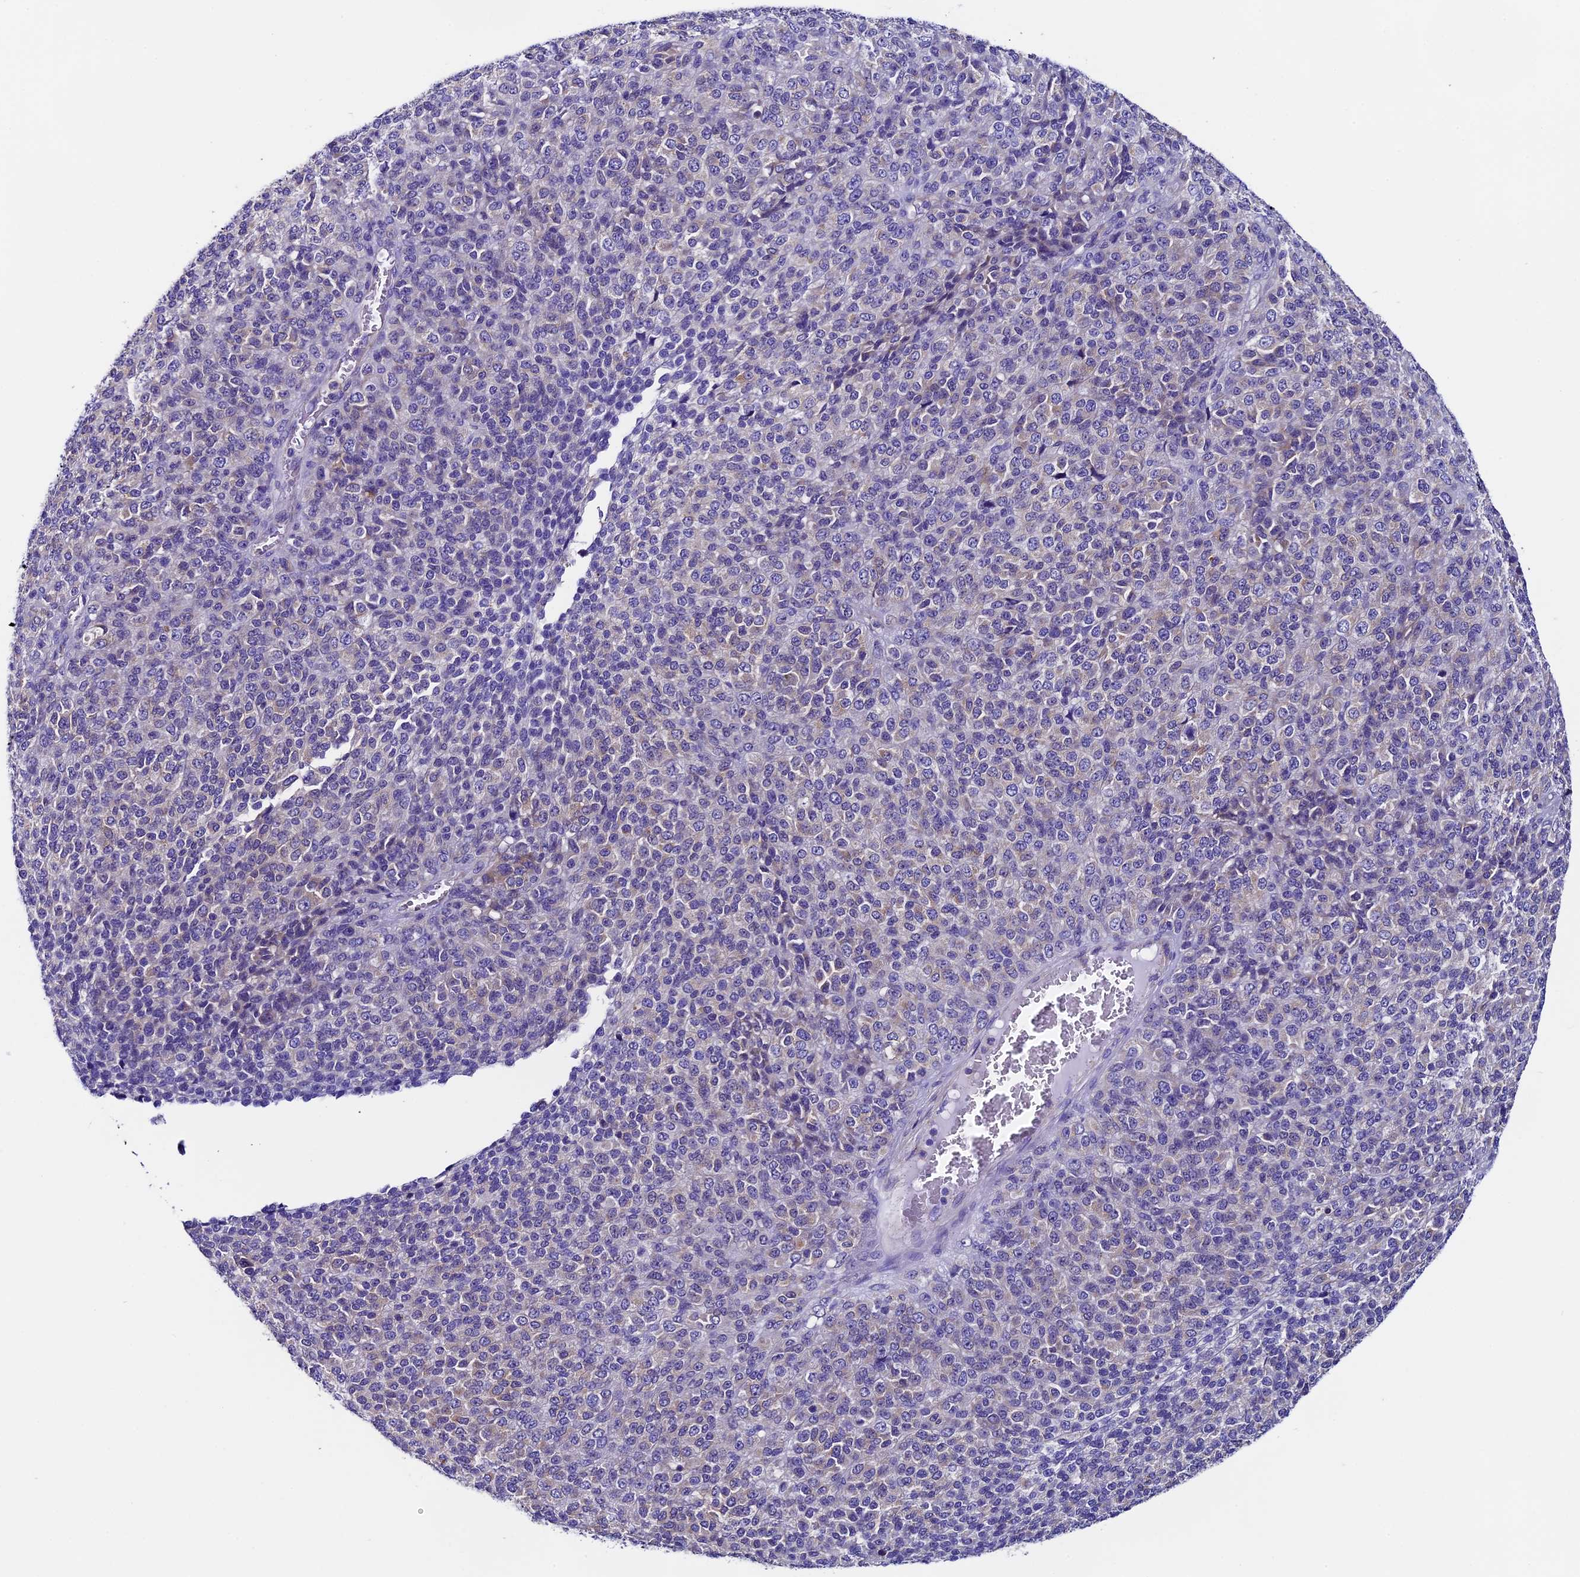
{"staining": {"intensity": "weak", "quantity": "<25%", "location": "cytoplasmic/membranous"}, "tissue": "melanoma", "cell_type": "Tumor cells", "image_type": "cancer", "snomed": [{"axis": "morphology", "description": "Malignant melanoma, Metastatic site"}, {"axis": "topography", "description": "Brain"}], "caption": "DAB immunohistochemical staining of malignant melanoma (metastatic site) demonstrates no significant expression in tumor cells.", "gene": "COMTD1", "patient": {"sex": "female", "age": 56}}